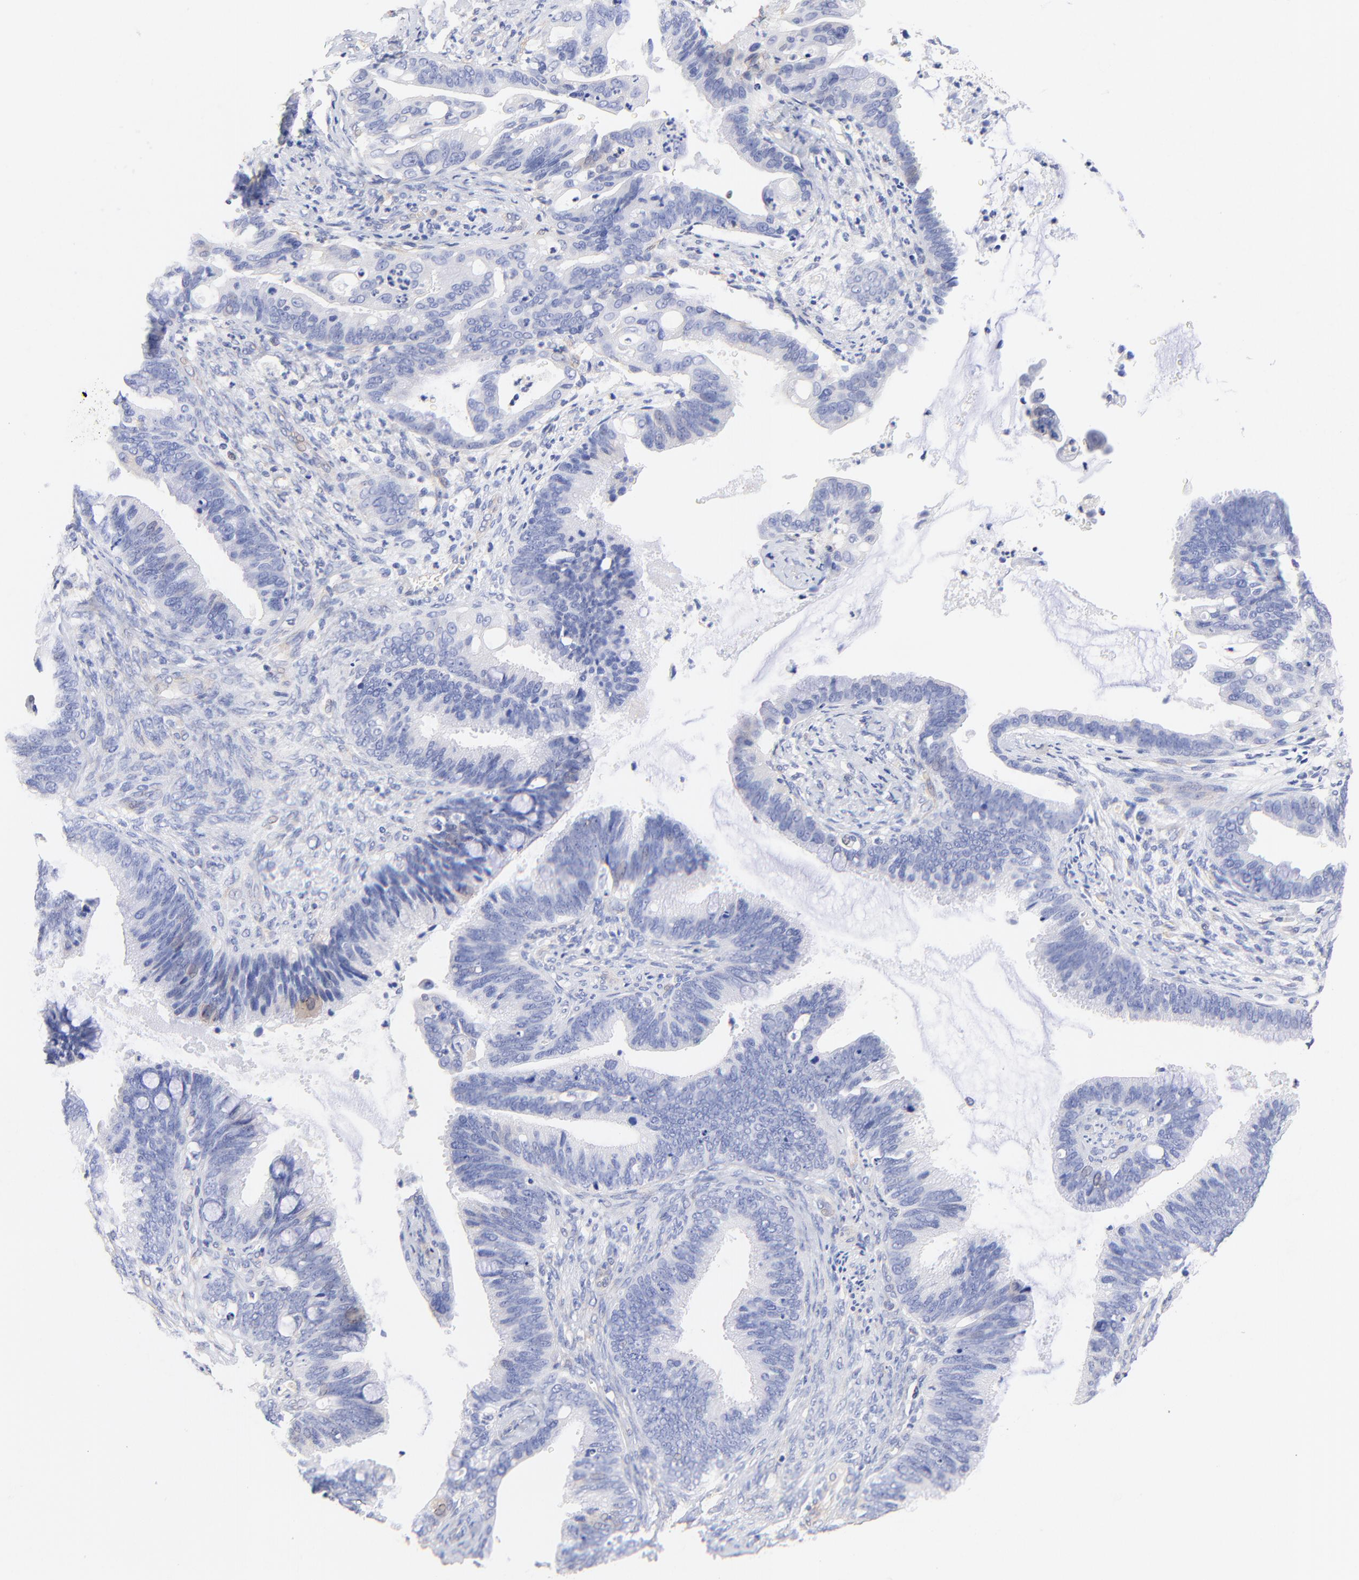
{"staining": {"intensity": "negative", "quantity": "none", "location": "none"}, "tissue": "cervical cancer", "cell_type": "Tumor cells", "image_type": "cancer", "snomed": [{"axis": "morphology", "description": "Adenocarcinoma, NOS"}, {"axis": "topography", "description": "Cervix"}], "caption": "Human adenocarcinoma (cervical) stained for a protein using immunohistochemistry exhibits no expression in tumor cells.", "gene": "ACTRT1", "patient": {"sex": "female", "age": 47}}